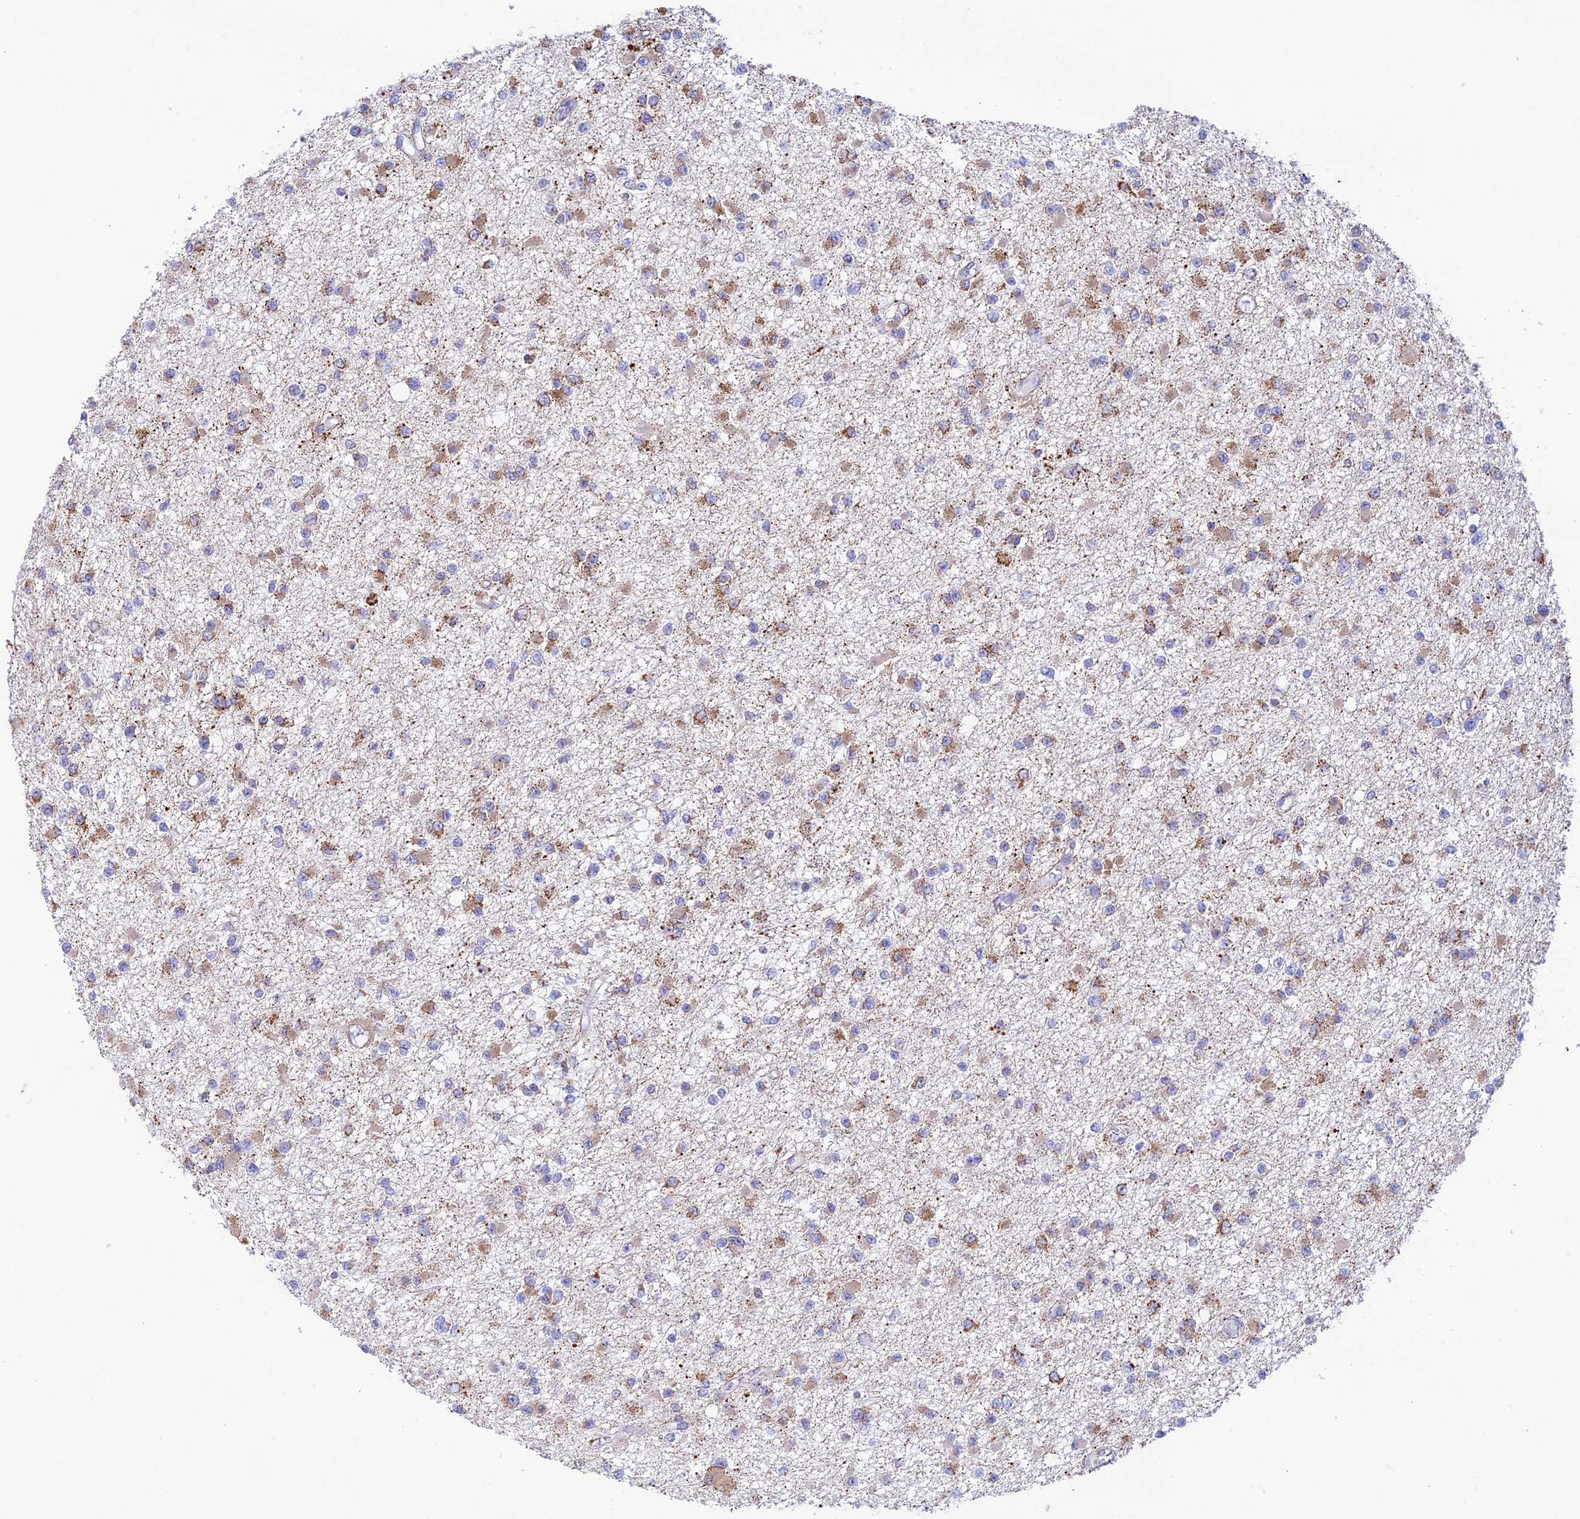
{"staining": {"intensity": "moderate", "quantity": "25%-75%", "location": "cytoplasmic/membranous"}, "tissue": "glioma", "cell_type": "Tumor cells", "image_type": "cancer", "snomed": [{"axis": "morphology", "description": "Glioma, malignant, Low grade"}, {"axis": "topography", "description": "Brain"}], "caption": "Brown immunohistochemical staining in human glioma exhibits moderate cytoplasmic/membranous staining in about 25%-75% of tumor cells. (DAB IHC with brightfield microscopy, high magnification).", "gene": "HSDL2", "patient": {"sex": "female", "age": 22}}